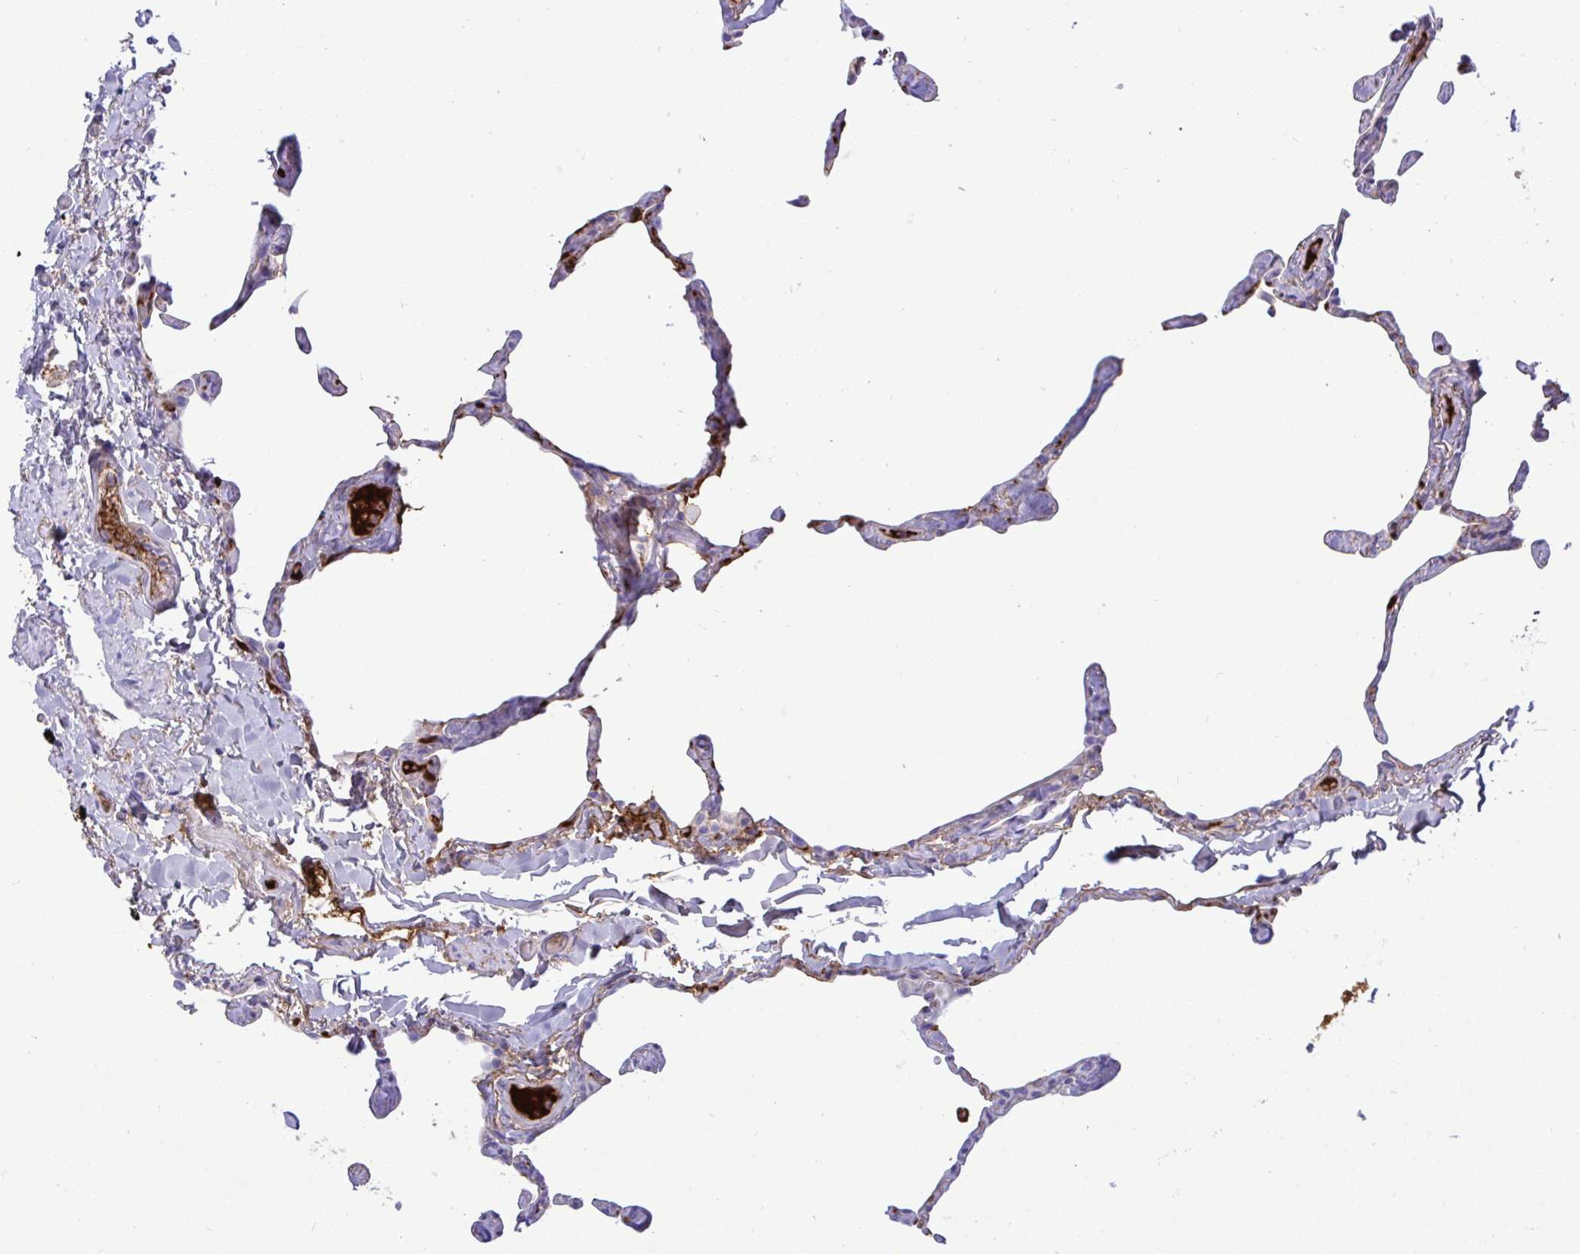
{"staining": {"intensity": "moderate", "quantity": "<25%", "location": "cytoplasmic/membranous"}, "tissue": "lung", "cell_type": "Alveolar cells", "image_type": "normal", "snomed": [{"axis": "morphology", "description": "Normal tissue, NOS"}, {"axis": "topography", "description": "Lung"}], "caption": "A micrograph of lung stained for a protein reveals moderate cytoplasmic/membranous brown staining in alveolar cells.", "gene": "F2", "patient": {"sex": "male", "age": 65}}